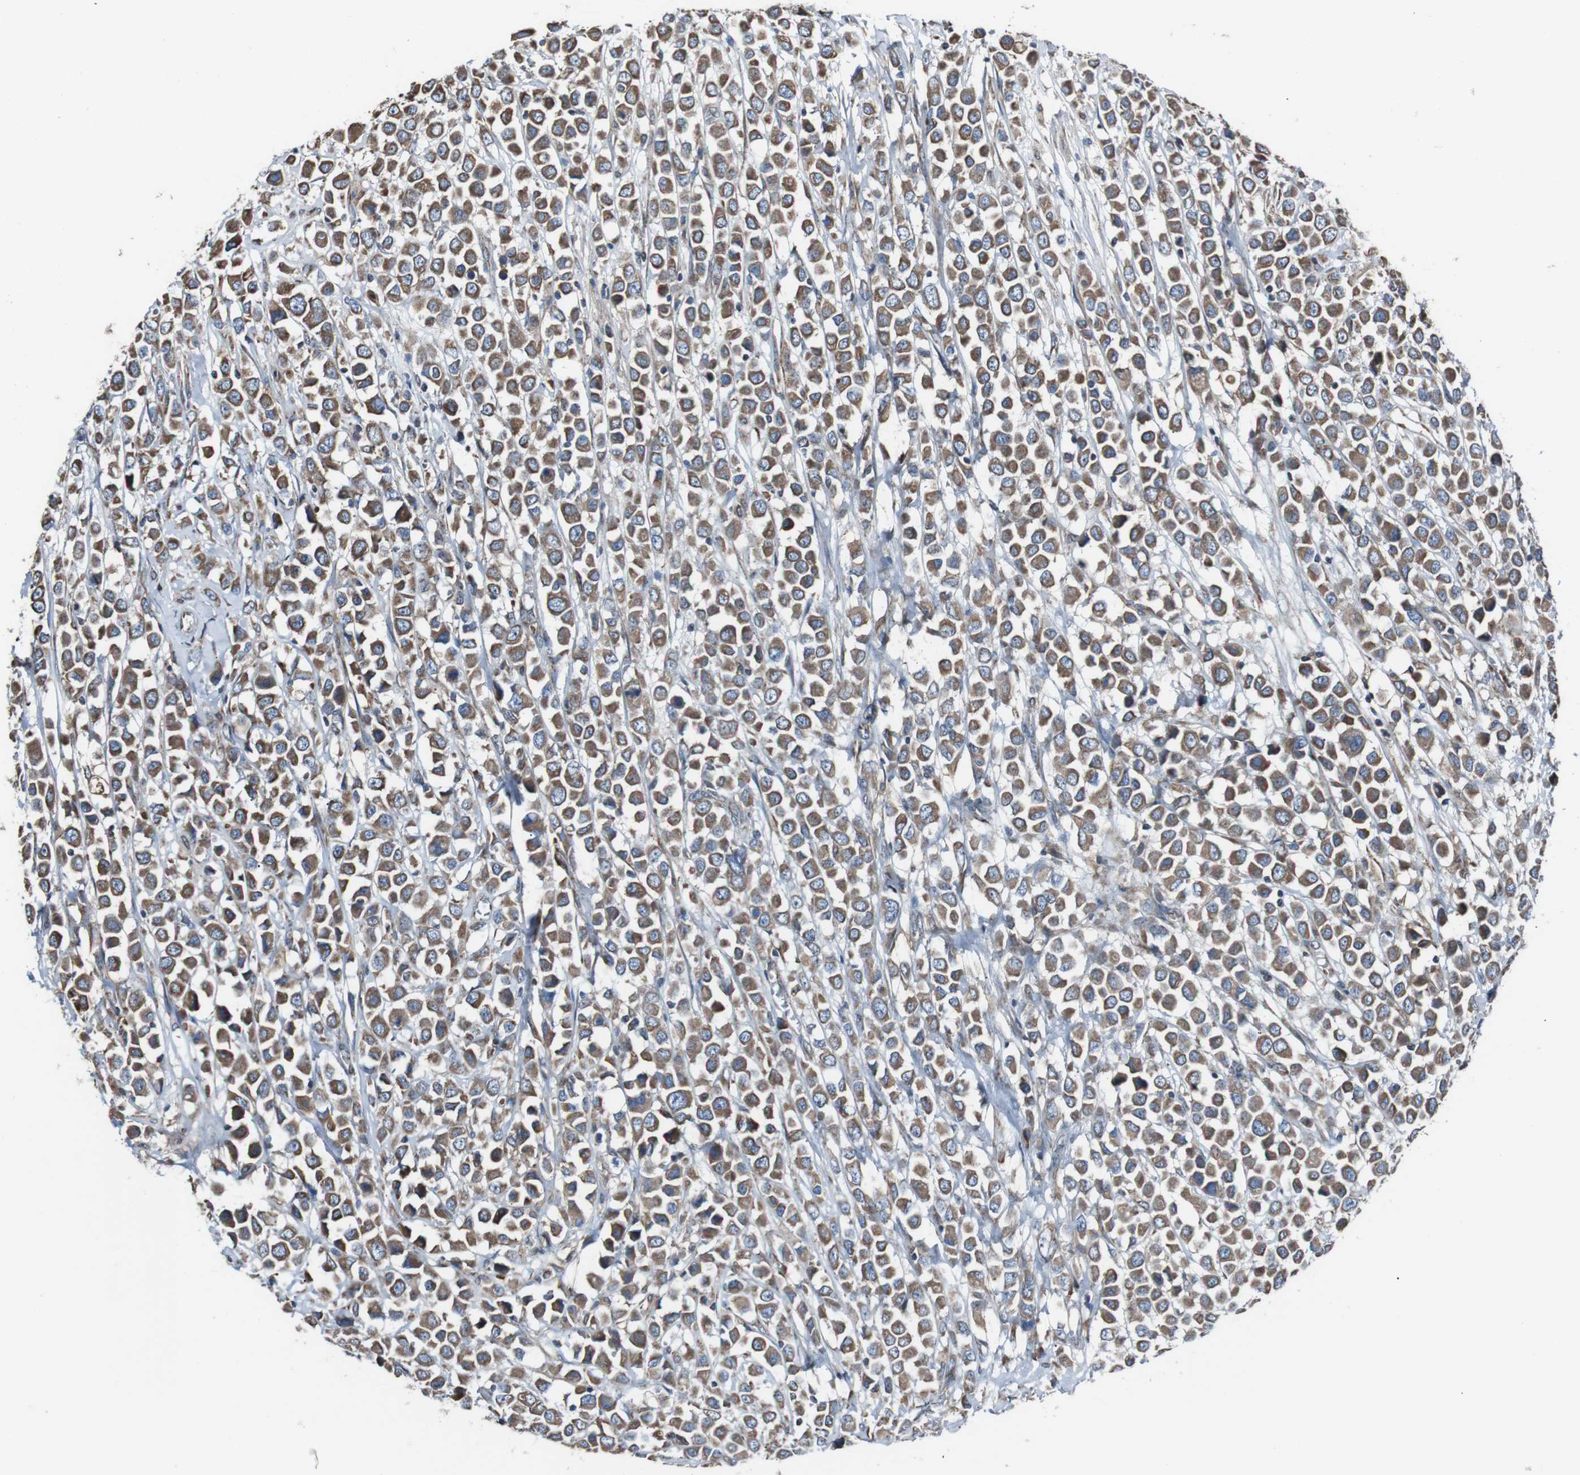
{"staining": {"intensity": "moderate", "quantity": ">75%", "location": "cytoplasmic/membranous"}, "tissue": "breast cancer", "cell_type": "Tumor cells", "image_type": "cancer", "snomed": [{"axis": "morphology", "description": "Duct carcinoma"}, {"axis": "topography", "description": "Breast"}], "caption": "DAB immunohistochemical staining of breast cancer exhibits moderate cytoplasmic/membranous protein staining in about >75% of tumor cells. (DAB (3,3'-diaminobenzidine) = brown stain, brightfield microscopy at high magnification).", "gene": "CISD2", "patient": {"sex": "female", "age": 61}}